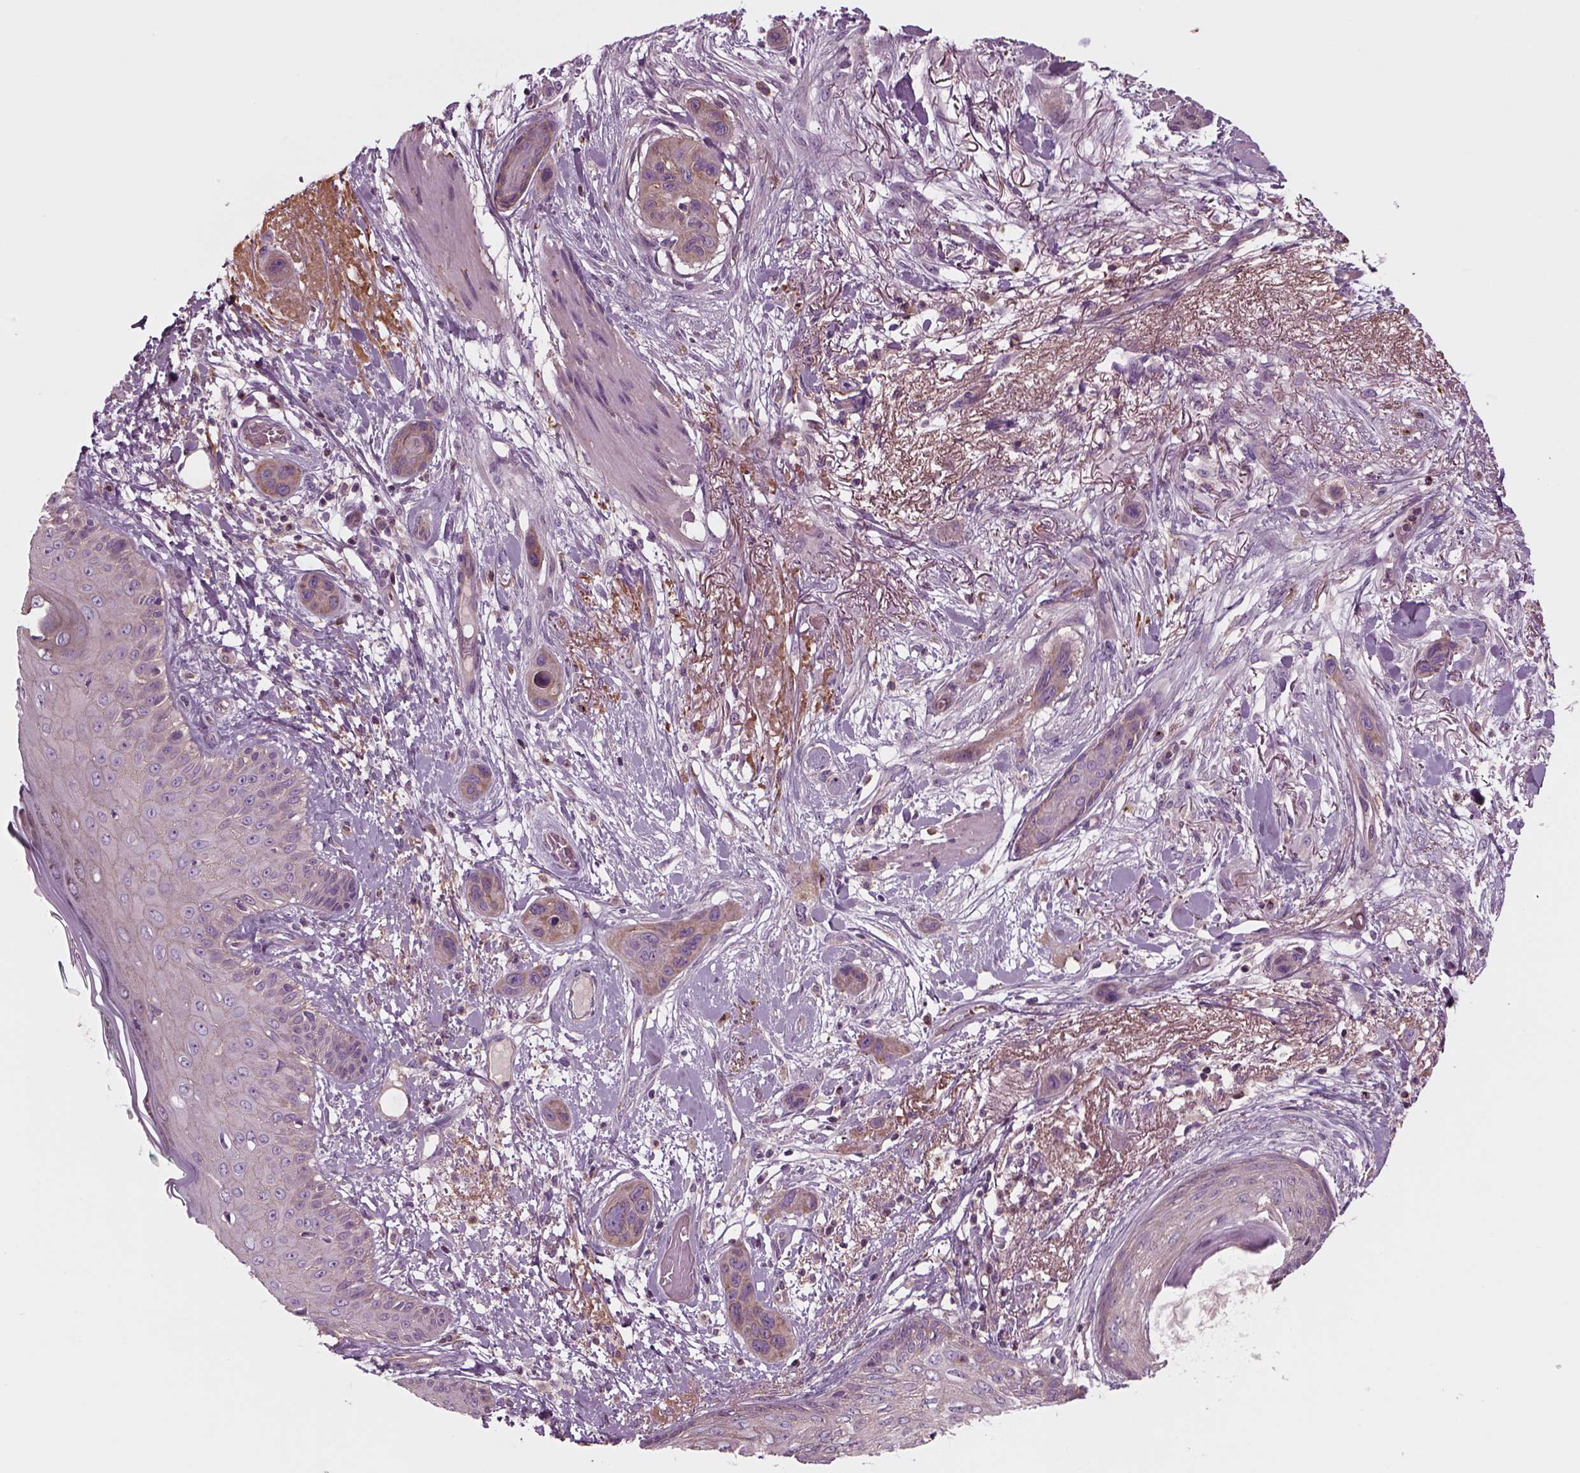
{"staining": {"intensity": "weak", "quantity": ">75%", "location": "cytoplasmic/membranous"}, "tissue": "skin cancer", "cell_type": "Tumor cells", "image_type": "cancer", "snomed": [{"axis": "morphology", "description": "Squamous cell carcinoma, NOS"}, {"axis": "topography", "description": "Skin"}], "caption": "Immunohistochemical staining of skin cancer shows weak cytoplasmic/membranous protein expression in approximately >75% of tumor cells. The staining was performed using DAB to visualize the protein expression in brown, while the nuclei were stained in blue with hematoxylin (Magnification: 20x).", "gene": "SLC2A3", "patient": {"sex": "male", "age": 79}}